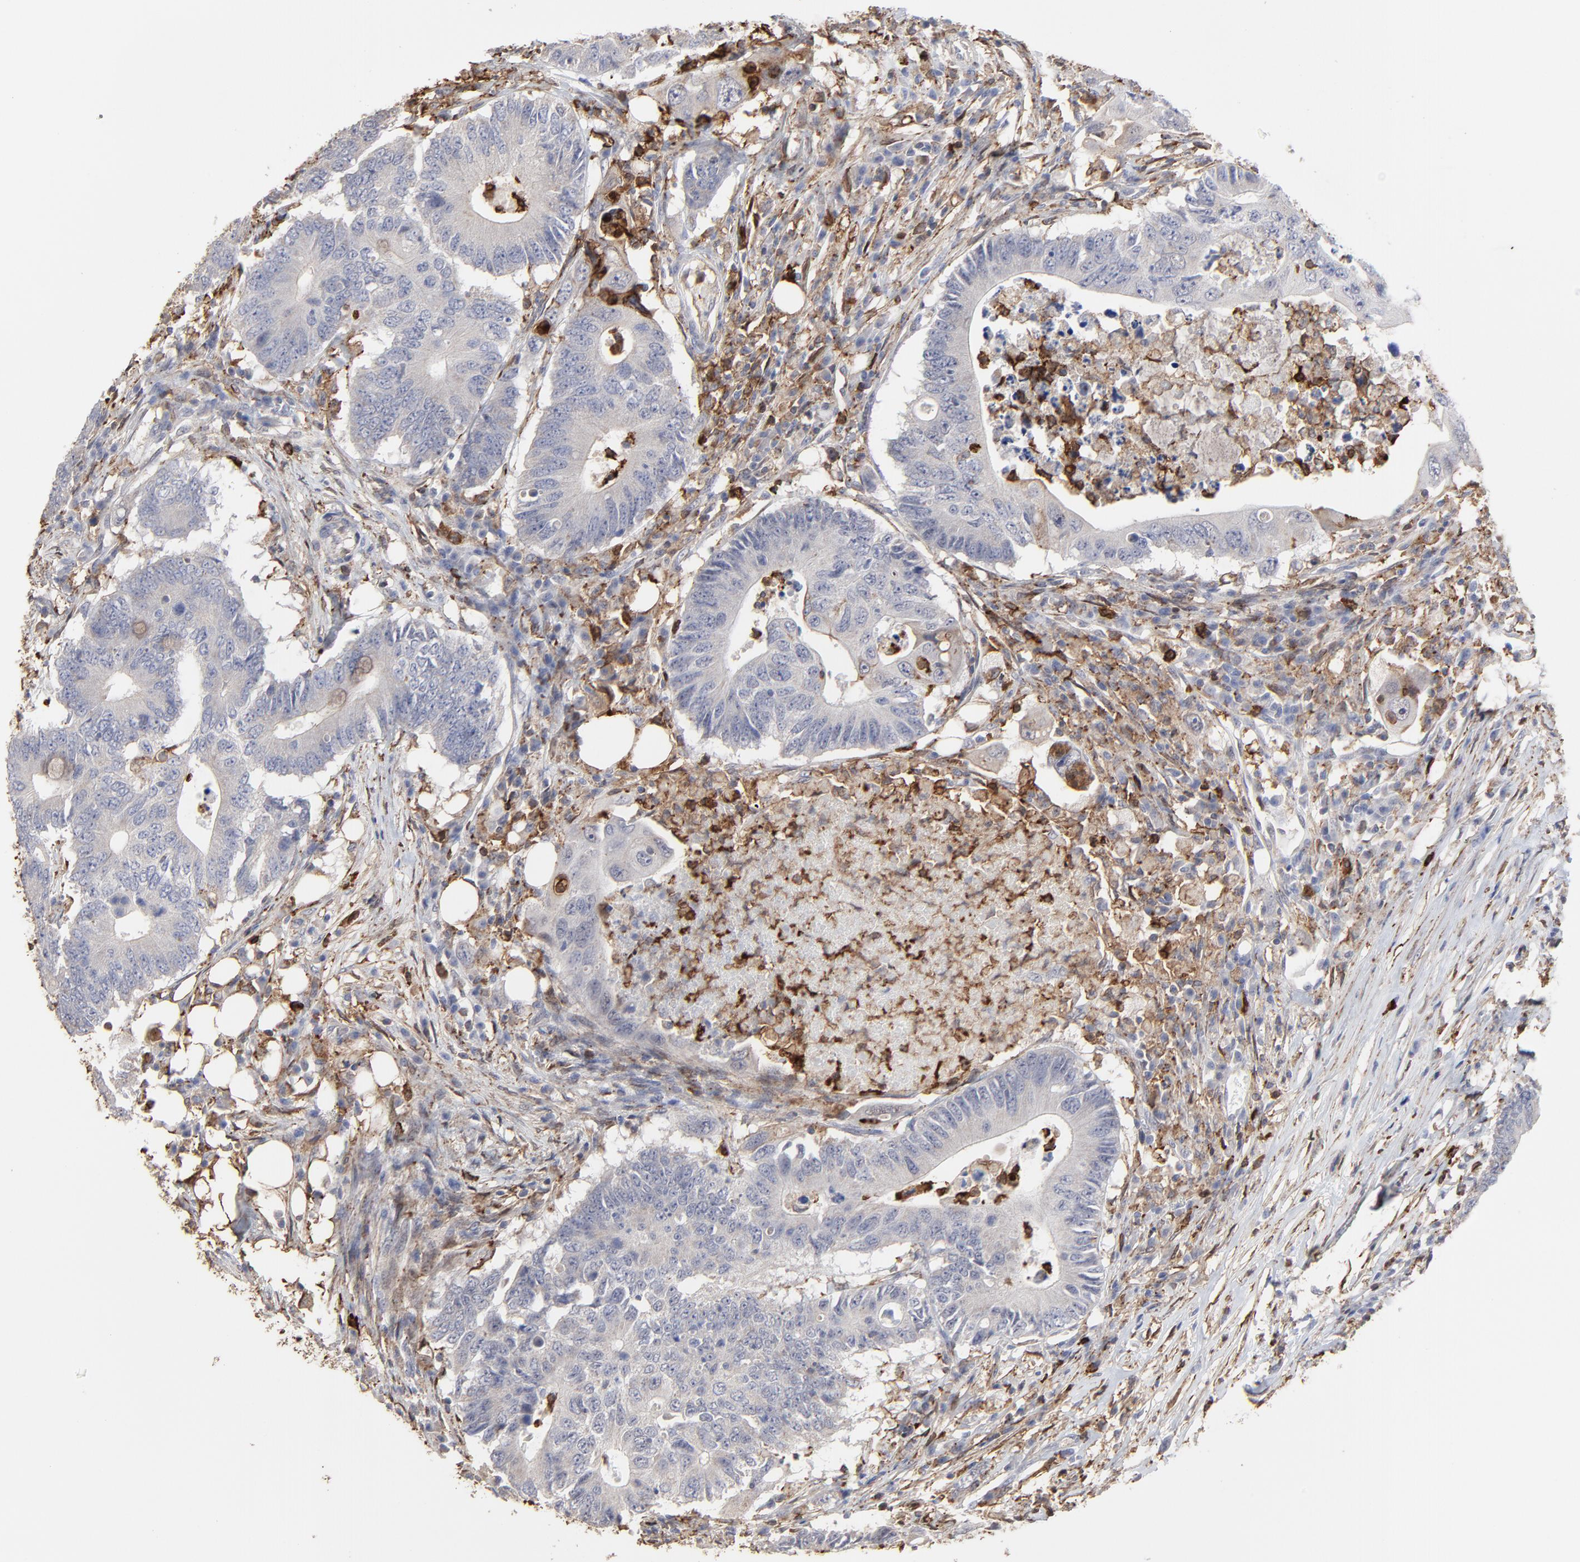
{"staining": {"intensity": "negative", "quantity": "none", "location": "none"}, "tissue": "colorectal cancer", "cell_type": "Tumor cells", "image_type": "cancer", "snomed": [{"axis": "morphology", "description": "Adenocarcinoma, NOS"}, {"axis": "topography", "description": "Colon"}], "caption": "This is an immunohistochemistry histopathology image of adenocarcinoma (colorectal). There is no positivity in tumor cells.", "gene": "SLC6A14", "patient": {"sex": "male", "age": 71}}